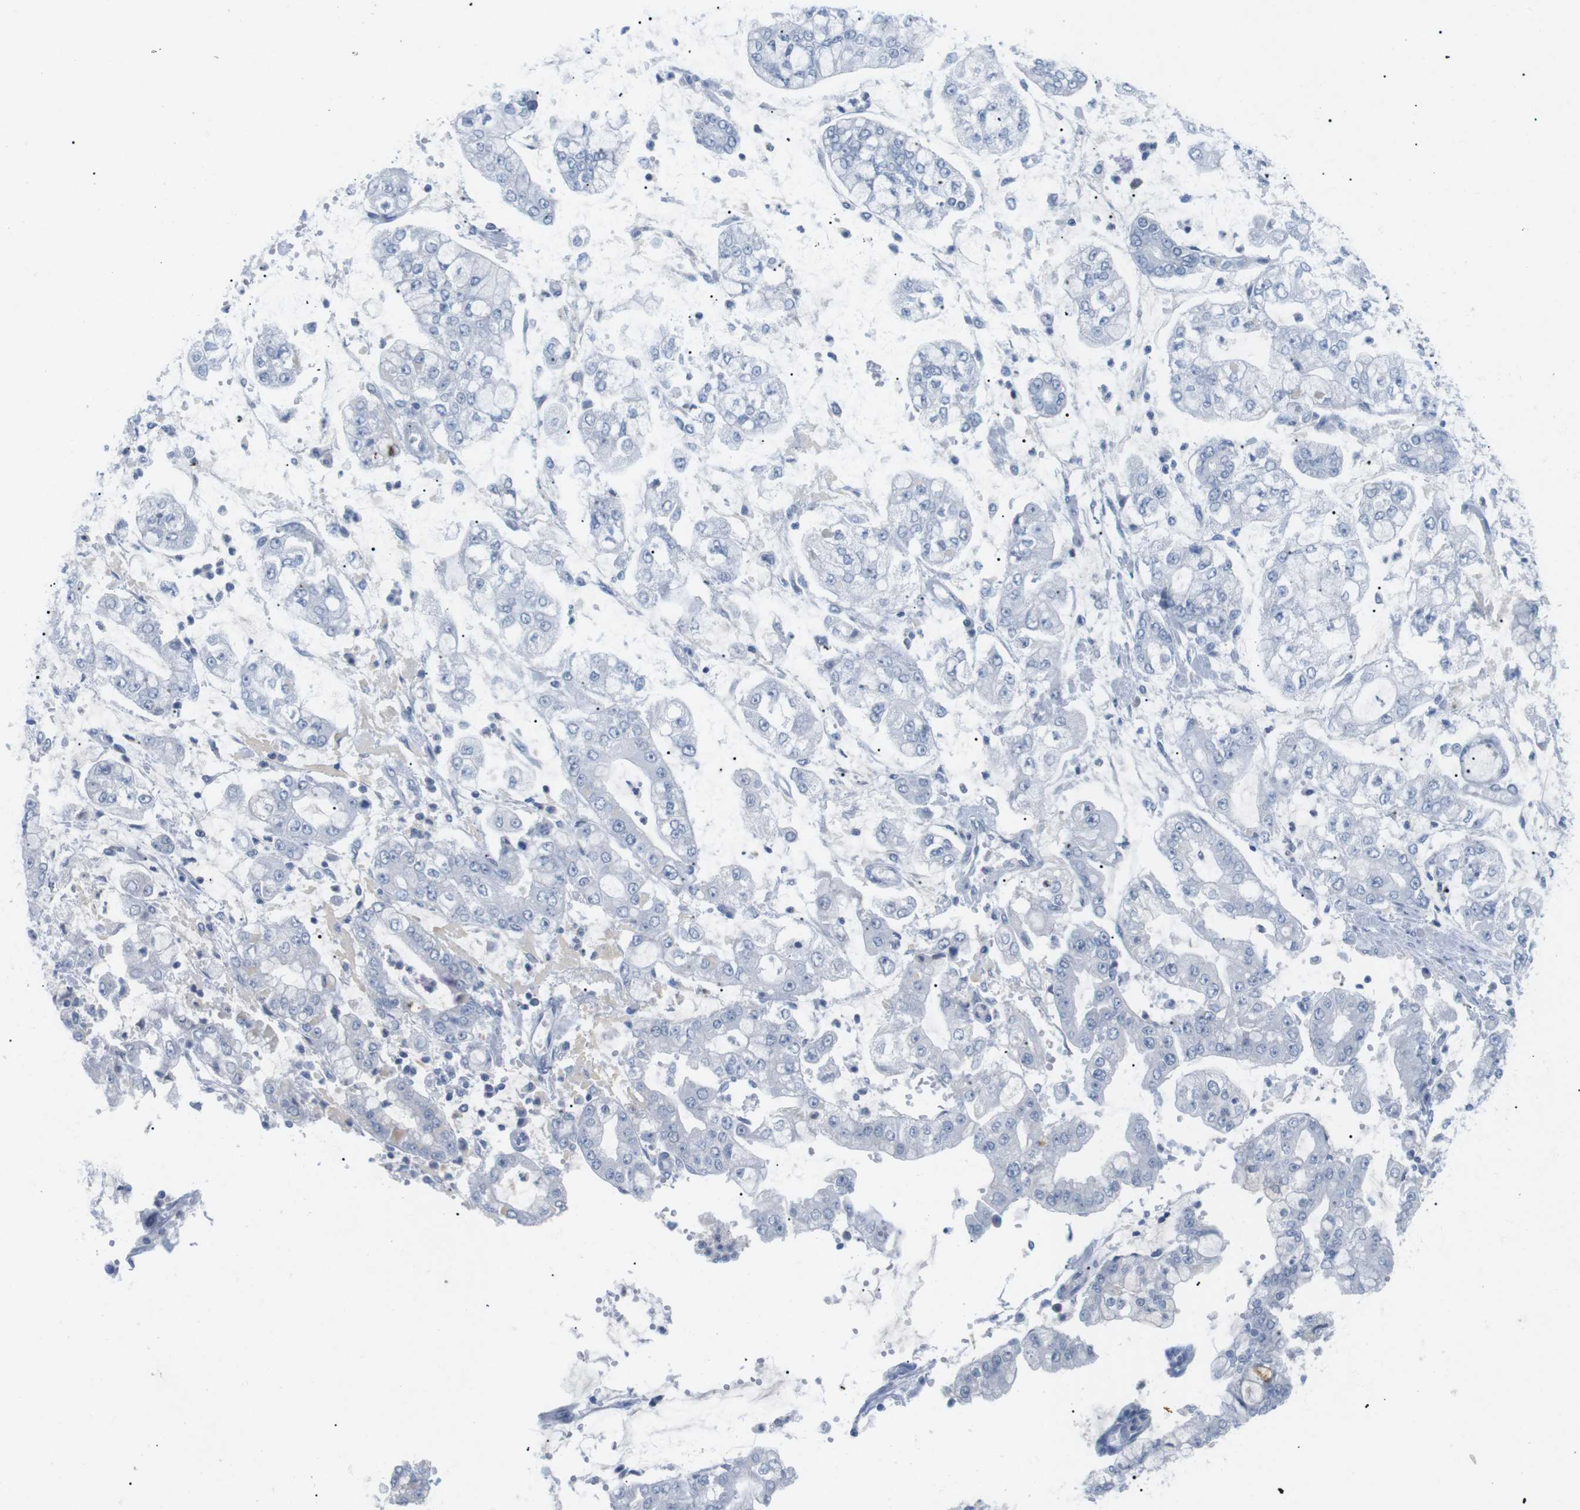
{"staining": {"intensity": "negative", "quantity": "none", "location": "none"}, "tissue": "stomach cancer", "cell_type": "Tumor cells", "image_type": "cancer", "snomed": [{"axis": "morphology", "description": "Adenocarcinoma, NOS"}, {"axis": "topography", "description": "Stomach"}], "caption": "An immunohistochemistry micrograph of stomach cancer is shown. There is no staining in tumor cells of stomach cancer.", "gene": "HBG2", "patient": {"sex": "male", "age": 76}}